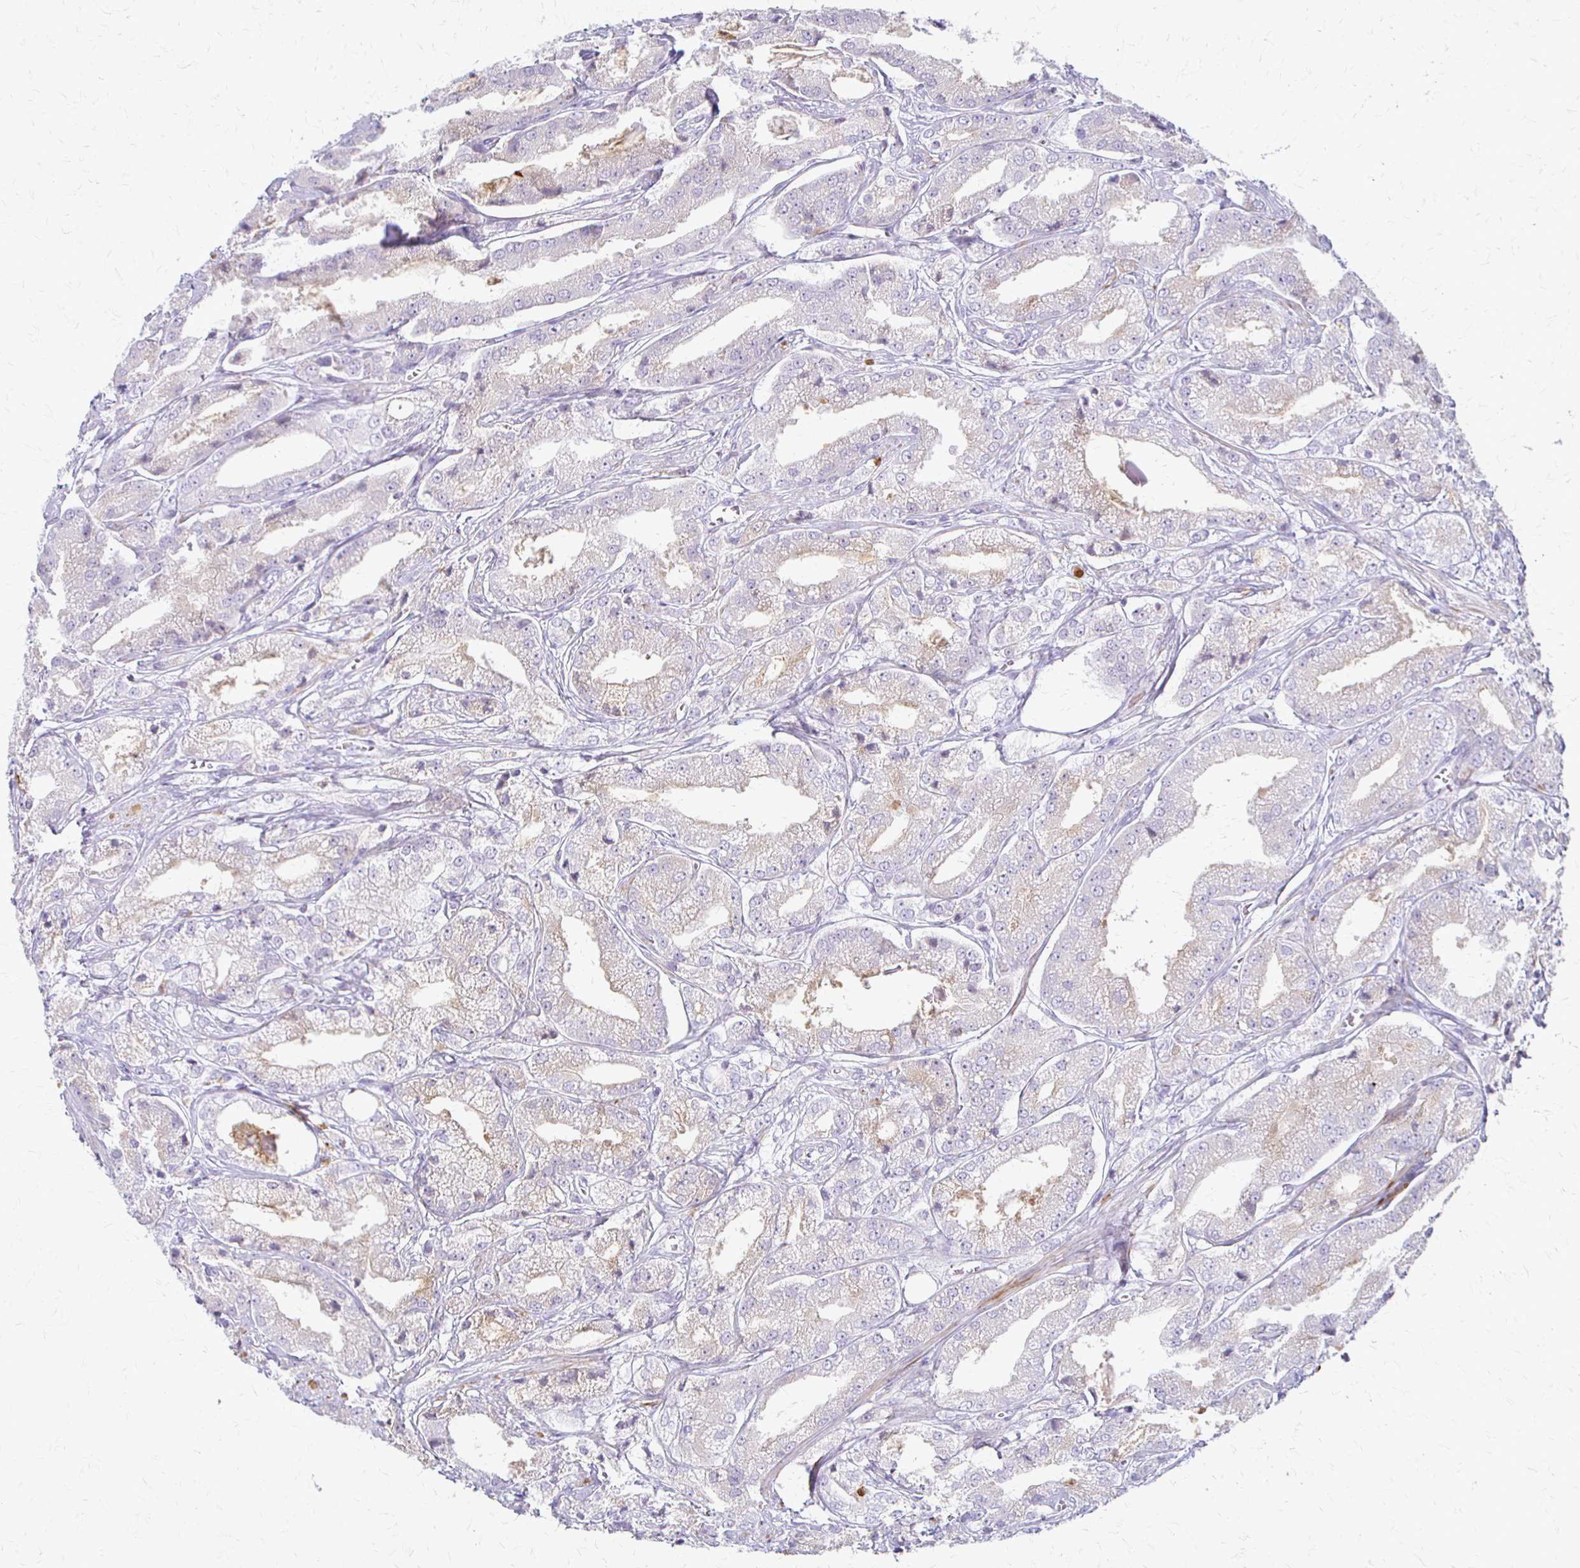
{"staining": {"intensity": "weak", "quantity": "<25%", "location": "cytoplasmic/membranous"}, "tissue": "prostate cancer", "cell_type": "Tumor cells", "image_type": "cancer", "snomed": [{"axis": "morphology", "description": "Adenocarcinoma, High grade"}, {"axis": "topography", "description": "Prostate"}], "caption": "This is an immunohistochemistry (IHC) micrograph of human prostate adenocarcinoma (high-grade). There is no positivity in tumor cells.", "gene": "ACP5", "patient": {"sex": "male", "age": 61}}